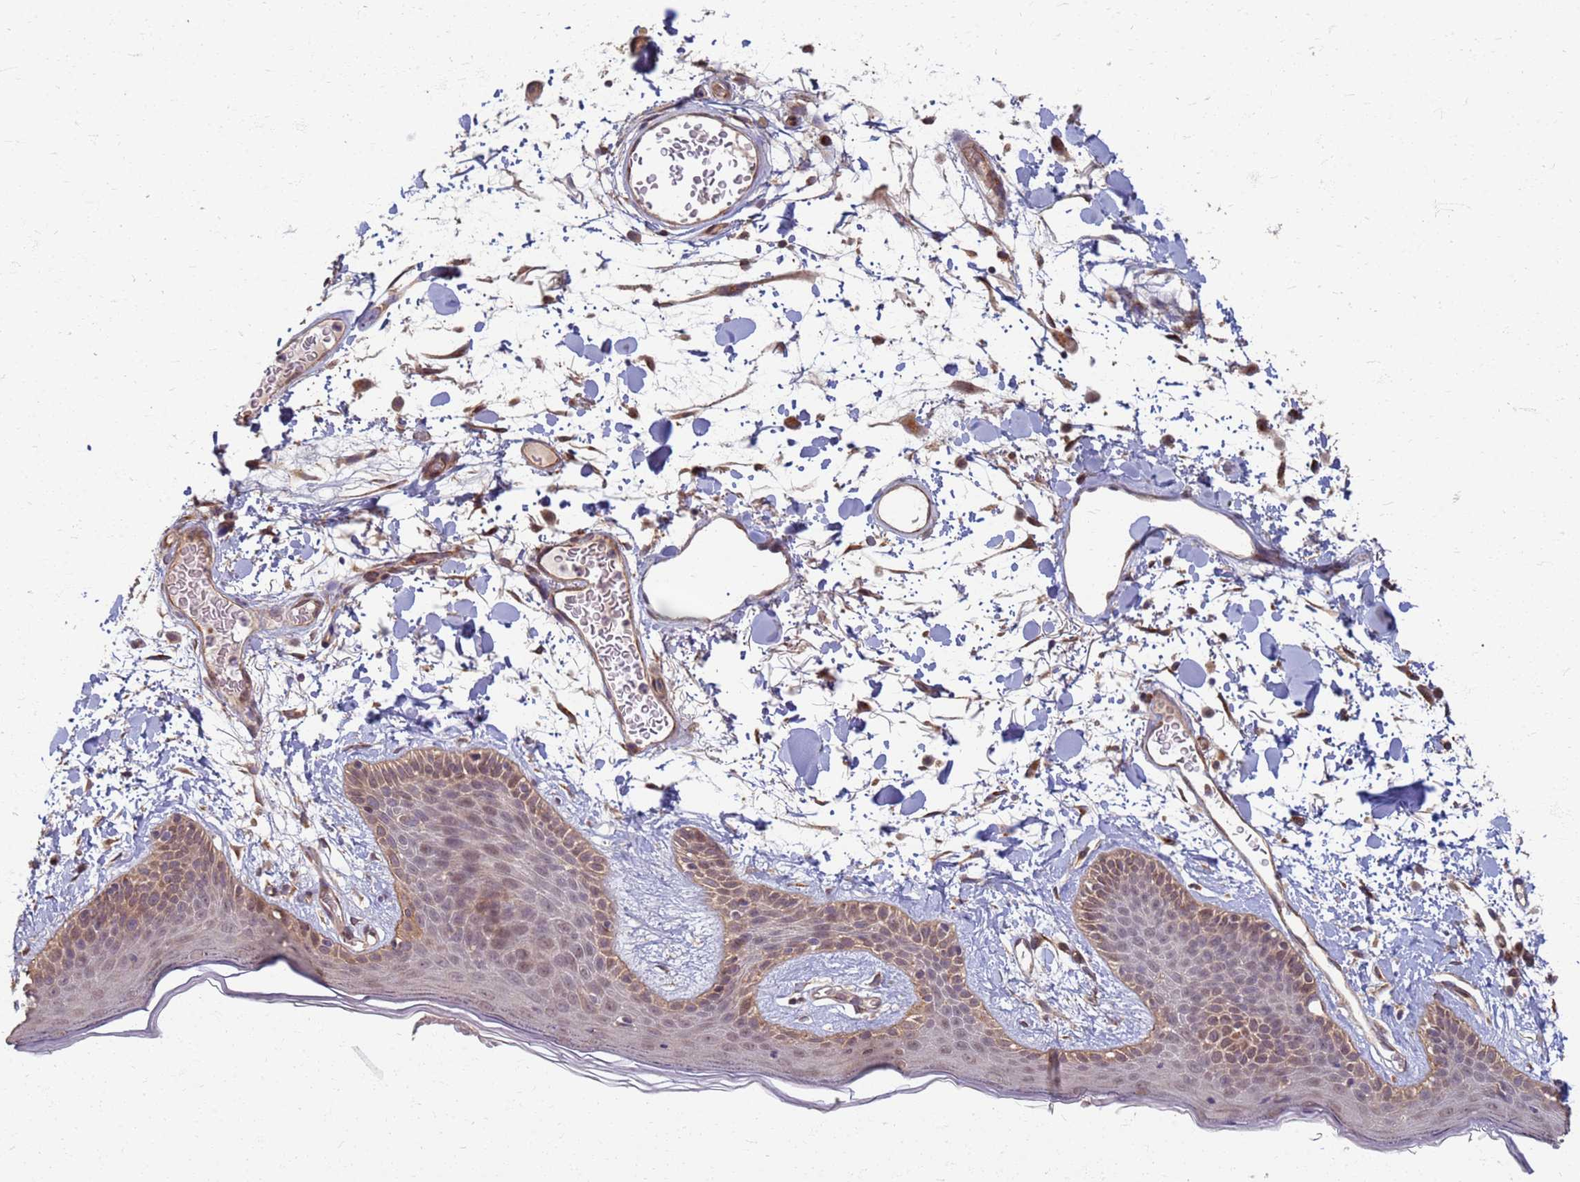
{"staining": {"intensity": "moderate", "quantity": ">75%", "location": "cytoplasmic/membranous"}, "tissue": "skin", "cell_type": "Fibroblasts", "image_type": "normal", "snomed": [{"axis": "morphology", "description": "Normal tissue, NOS"}, {"axis": "topography", "description": "Skin"}], "caption": "Immunohistochemical staining of benign human skin demonstrates medium levels of moderate cytoplasmic/membranous positivity in approximately >75% of fibroblasts. Nuclei are stained in blue.", "gene": "ITGB4", "patient": {"sex": "male", "age": 79}}